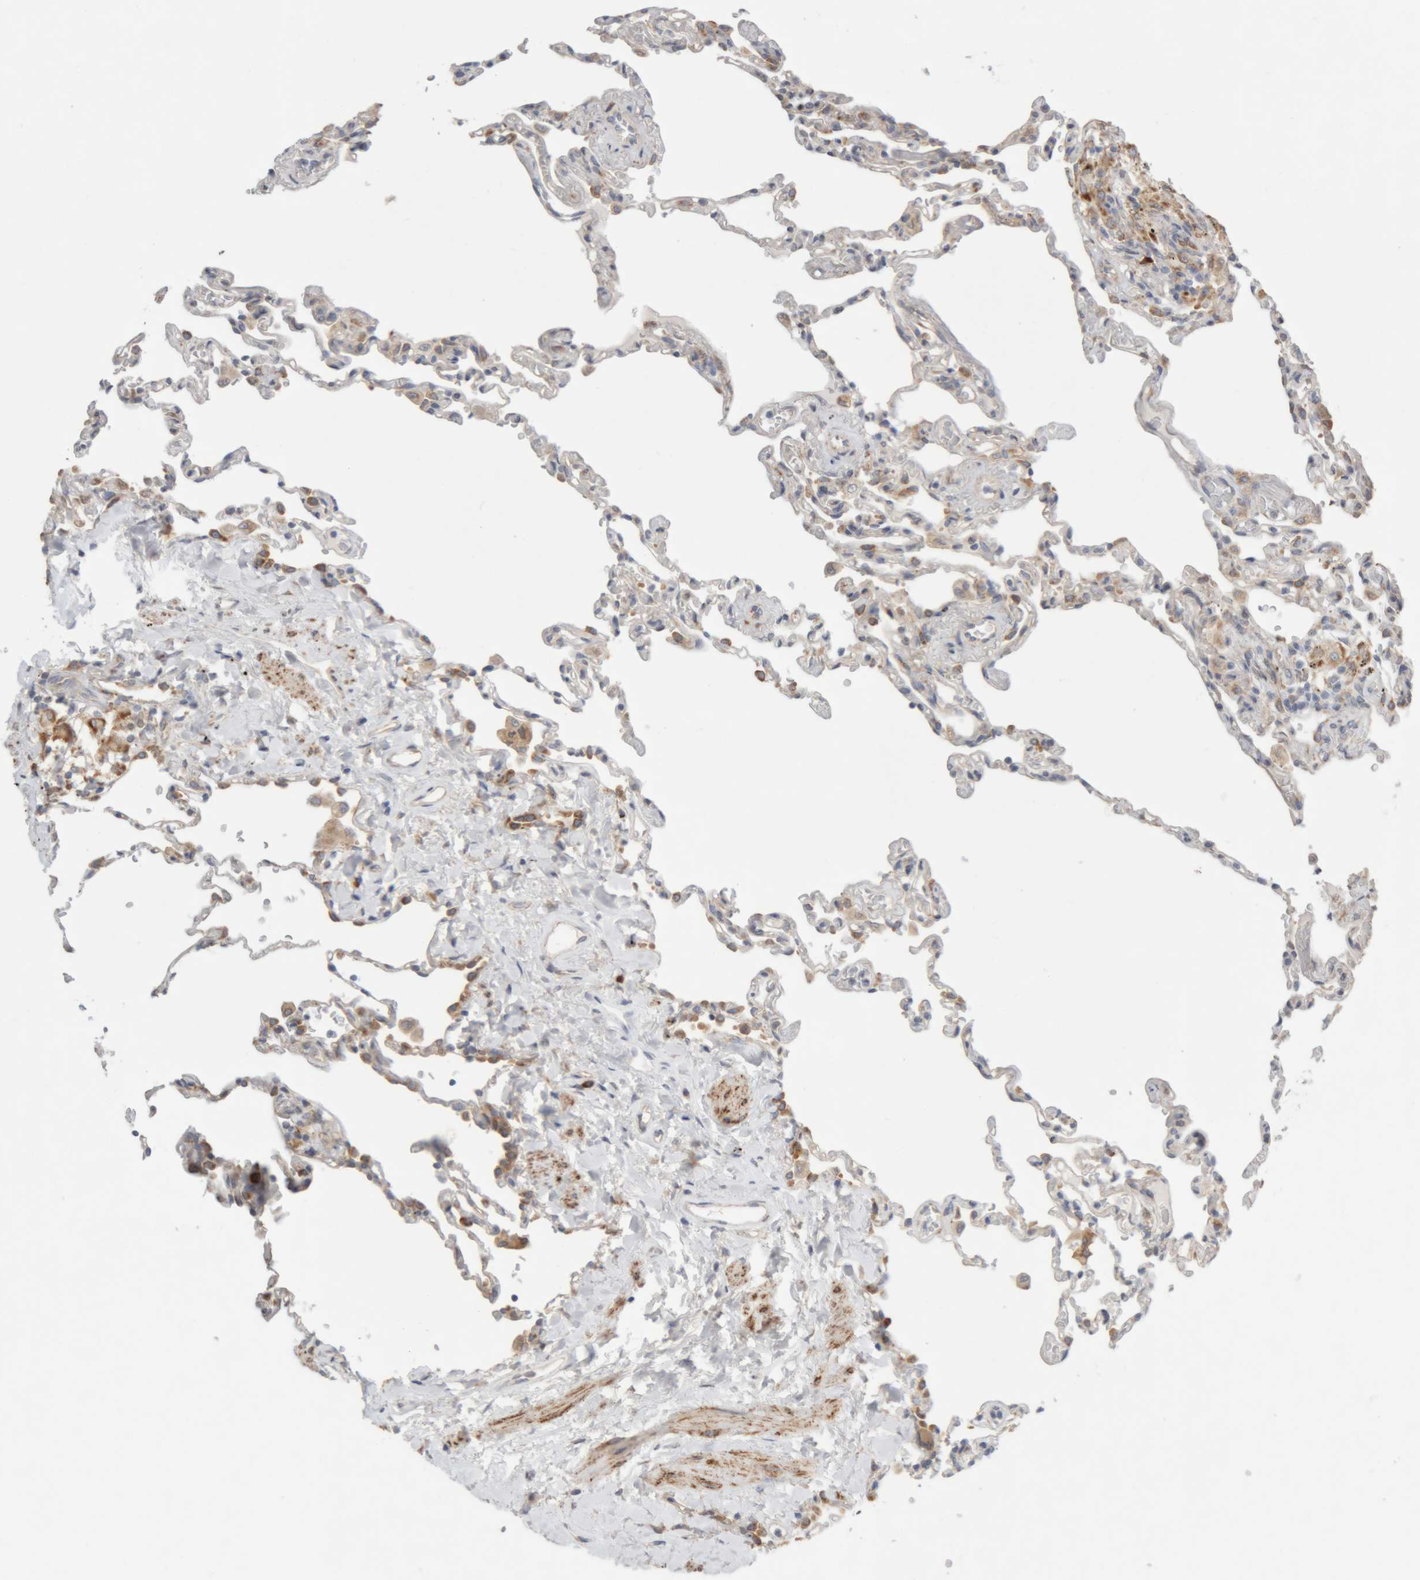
{"staining": {"intensity": "moderate", "quantity": "25%-75%", "location": "cytoplasmic/membranous"}, "tissue": "lung", "cell_type": "Alveolar cells", "image_type": "normal", "snomed": [{"axis": "morphology", "description": "Normal tissue, NOS"}, {"axis": "topography", "description": "Lung"}], "caption": "Alveolar cells reveal moderate cytoplasmic/membranous expression in approximately 25%-75% of cells in normal lung.", "gene": "RPN2", "patient": {"sex": "male", "age": 59}}